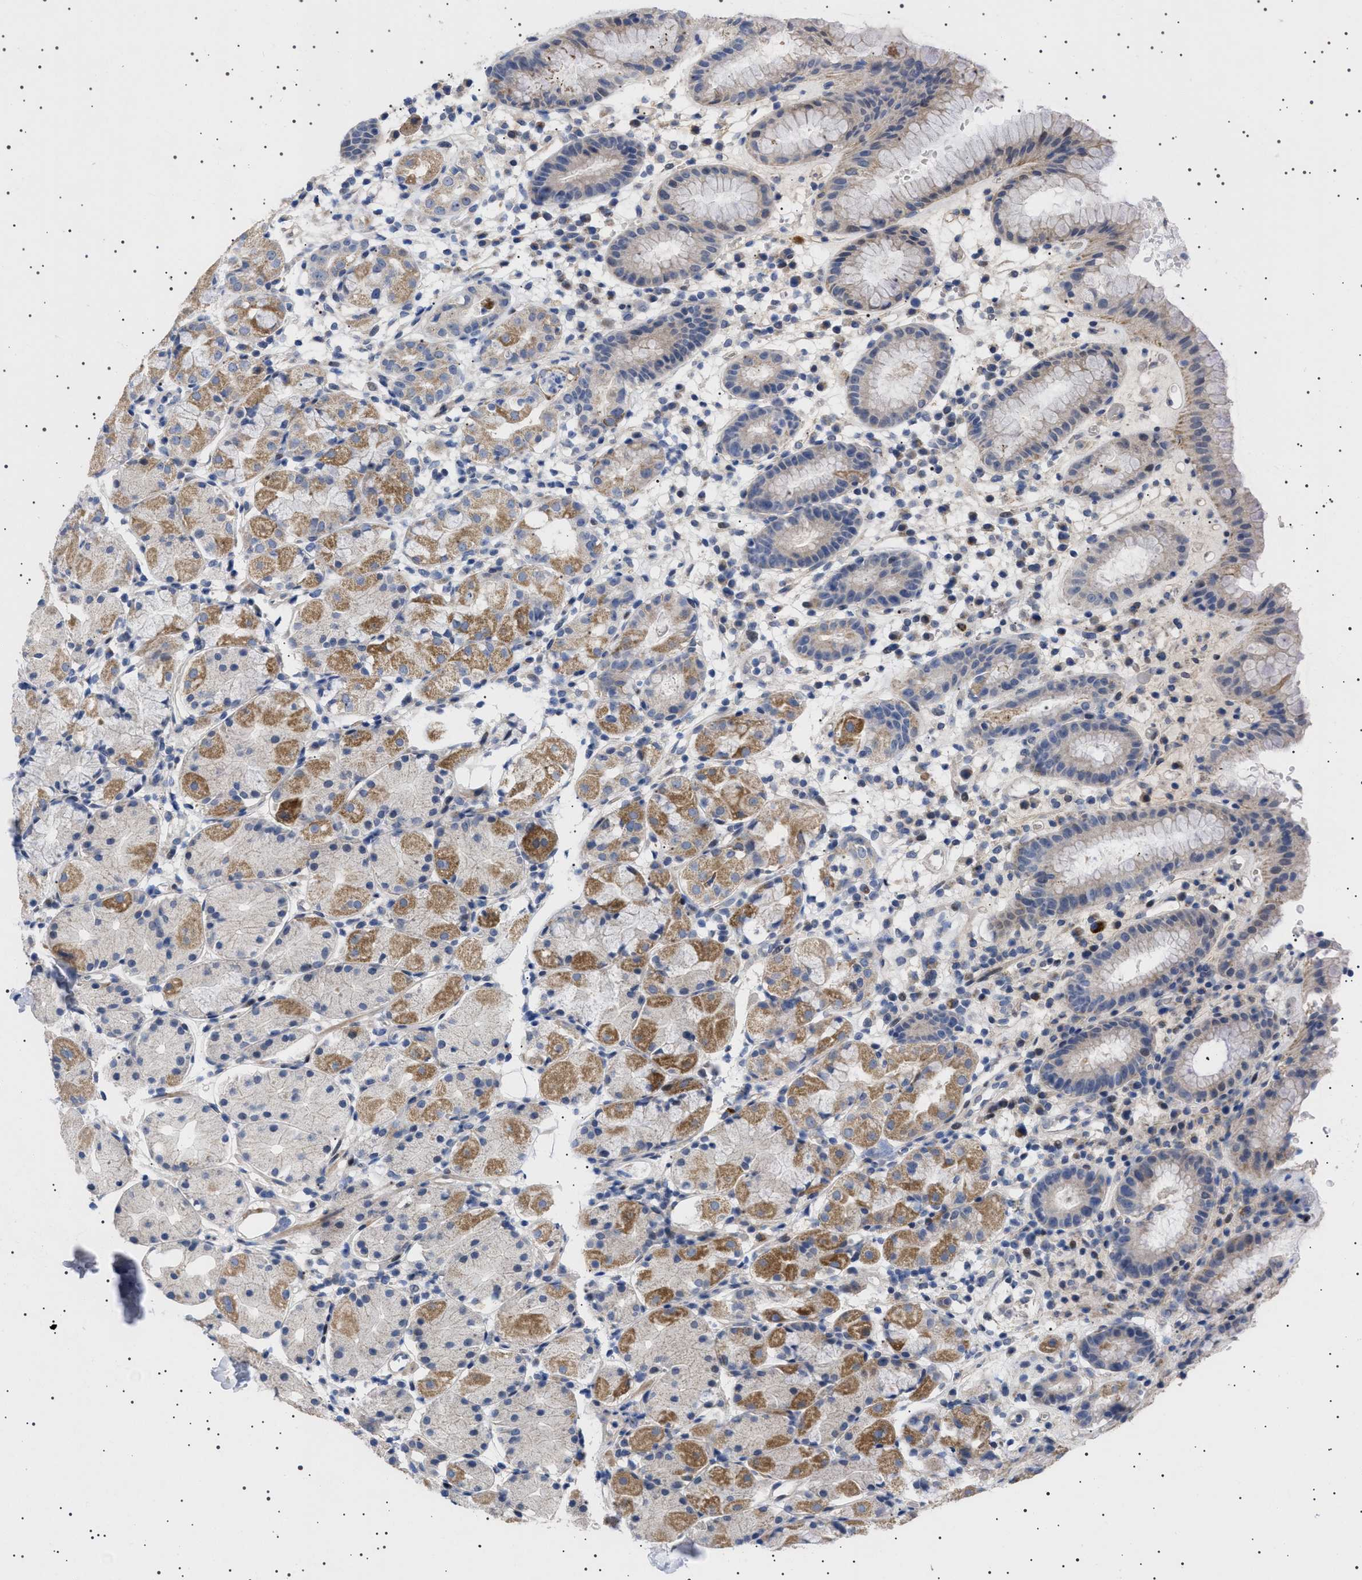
{"staining": {"intensity": "moderate", "quantity": "25%-75%", "location": "cytoplasmic/membranous"}, "tissue": "stomach", "cell_type": "Glandular cells", "image_type": "normal", "snomed": [{"axis": "morphology", "description": "Normal tissue, NOS"}, {"axis": "topography", "description": "Stomach"}, {"axis": "topography", "description": "Stomach, lower"}], "caption": "Immunohistochemistry of benign human stomach demonstrates medium levels of moderate cytoplasmic/membranous positivity in approximately 25%-75% of glandular cells. The staining was performed using DAB (3,3'-diaminobenzidine) to visualize the protein expression in brown, while the nuclei were stained in blue with hematoxylin (Magnification: 20x).", "gene": "HTR1A", "patient": {"sex": "female", "age": 75}}